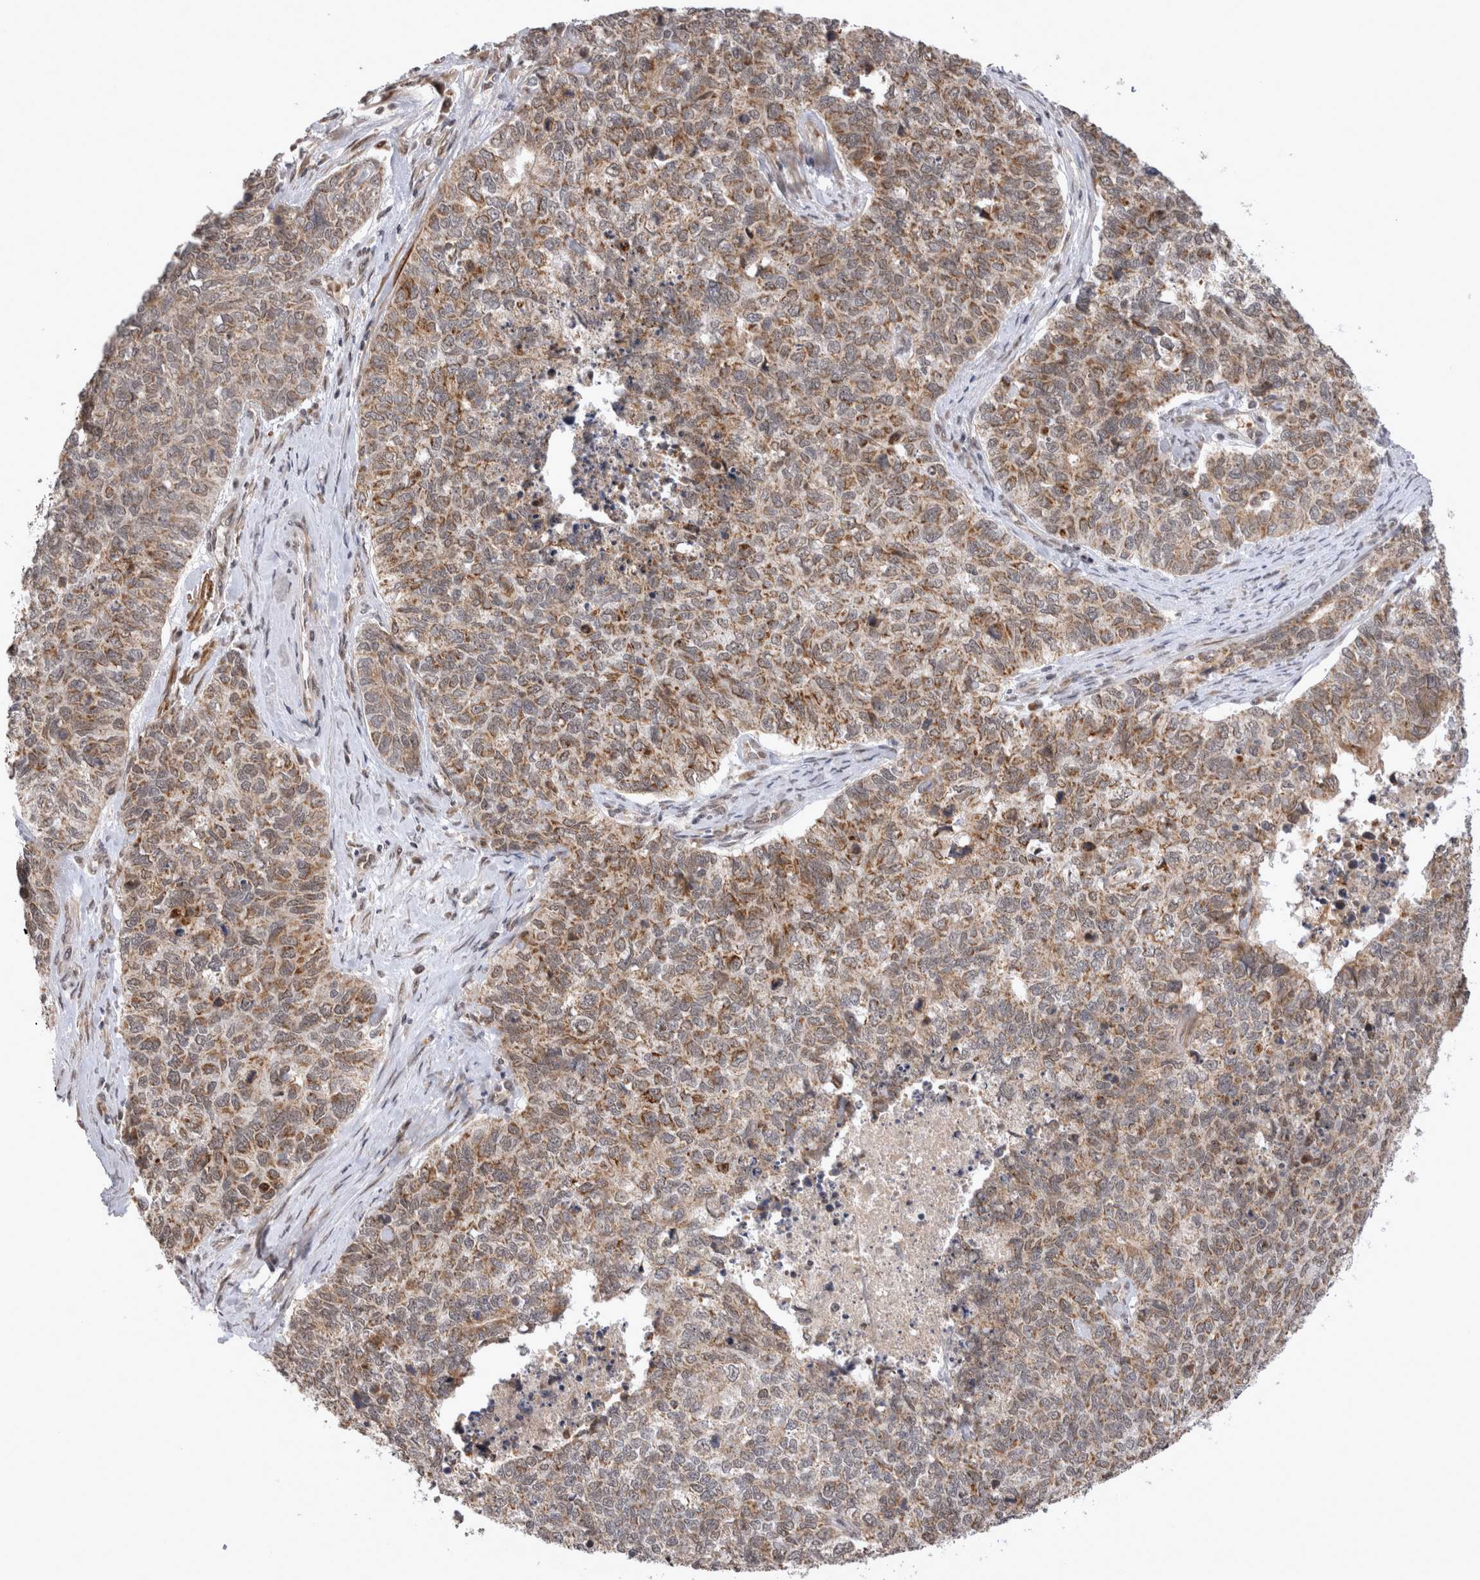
{"staining": {"intensity": "moderate", "quantity": ">75%", "location": "cytoplasmic/membranous"}, "tissue": "cervical cancer", "cell_type": "Tumor cells", "image_type": "cancer", "snomed": [{"axis": "morphology", "description": "Squamous cell carcinoma, NOS"}, {"axis": "topography", "description": "Cervix"}], "caption": "Human cervical cancer stained with a protein marker exhibits moderate staining in tumor cells.", "gene": "TMEM65", "patient": {"sex": "female", "age": 63}}